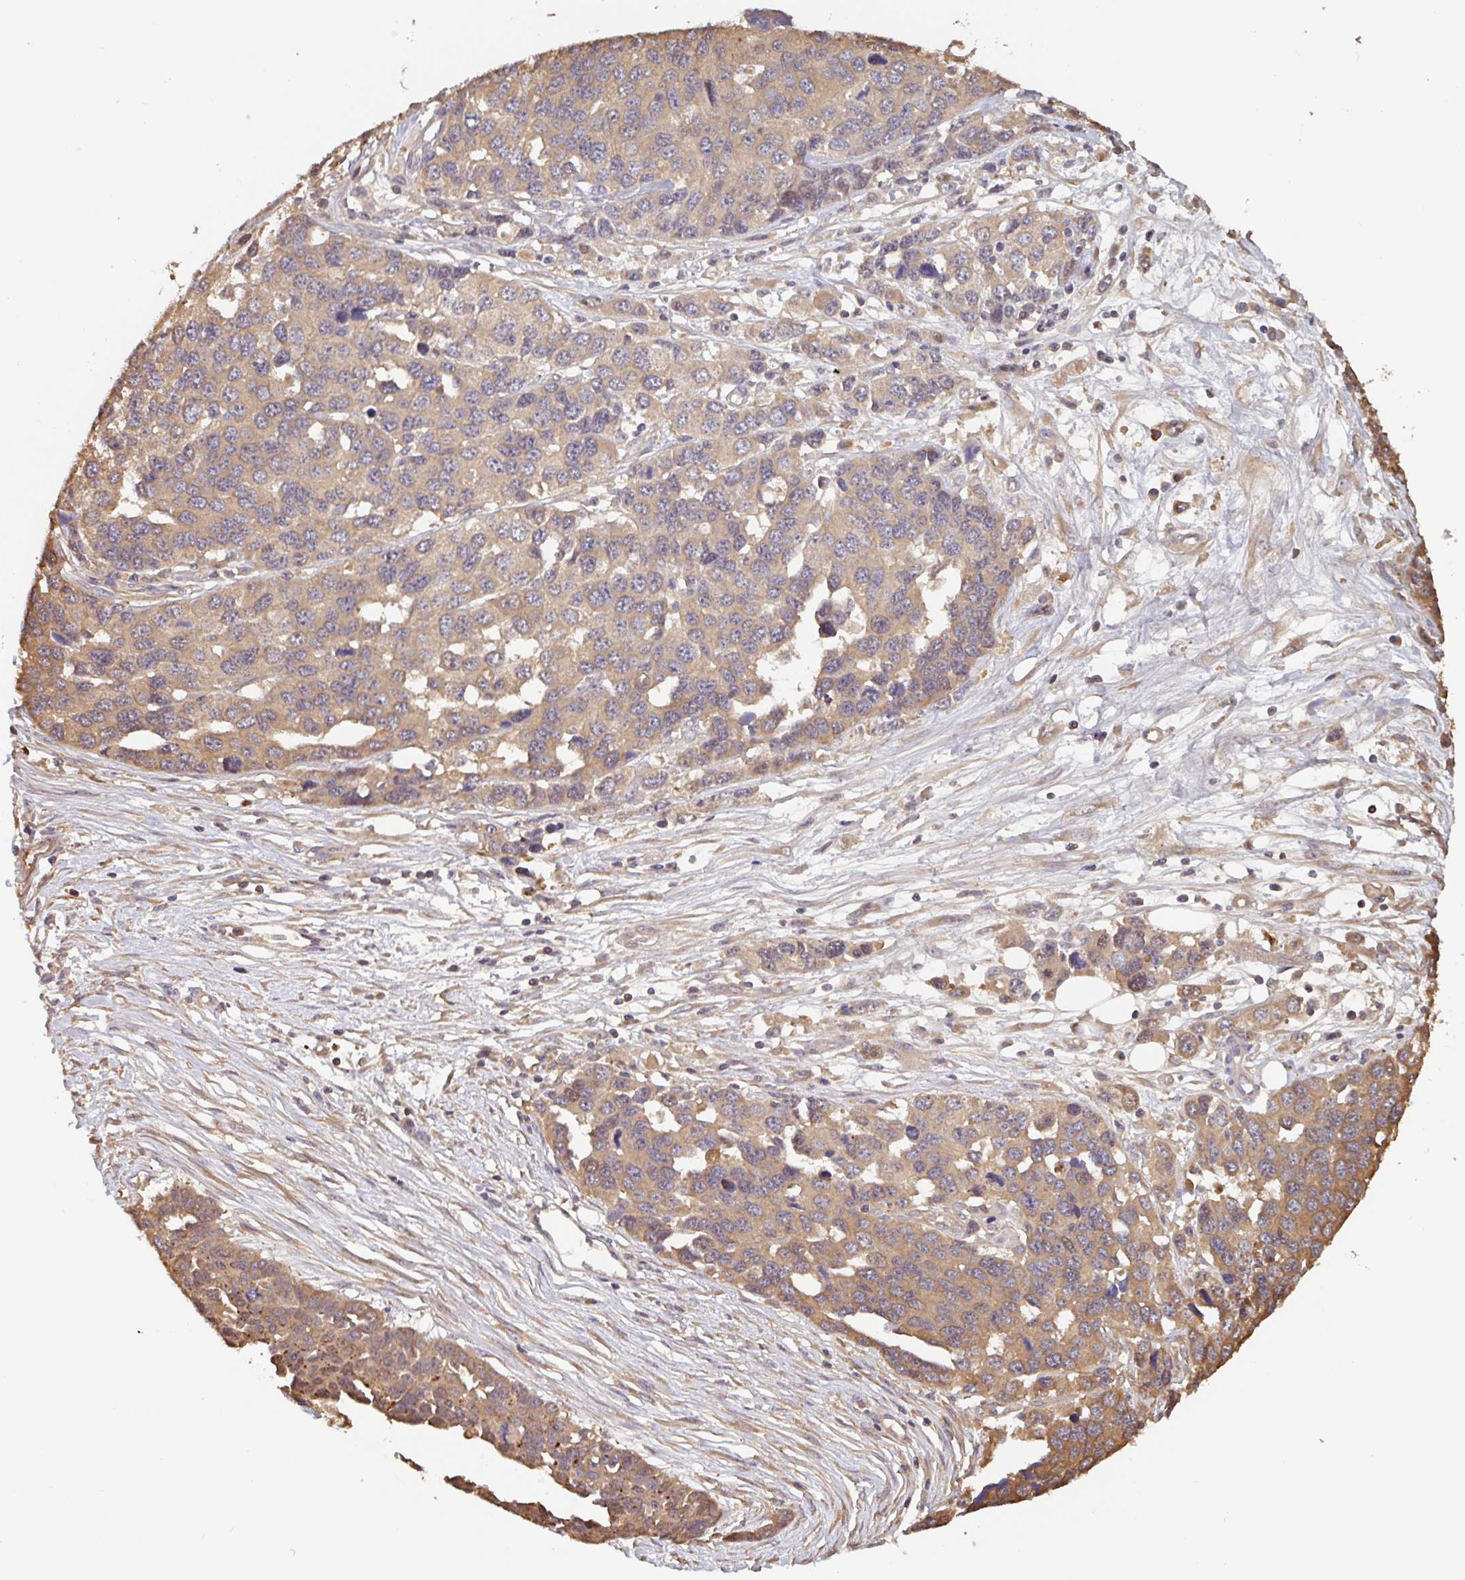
{"staining": {"intensity": "moderate", "quantity": "<25%", "location": "cytoplasmic/membranous"}, "tissue": "ovarian cancer", "cell_type": "Tumor cells", "image_type": "cancer", "snomed": [{"axis": "morphology", "description": "Cystadenocarcinoma, serous, NOS"}, {"axis": "topography", "description": "Ovary"}], "caption": "Human ovarian cancer stained with a protein marker shows moderate staining in tumor cells.", "gene": "OTOP2", "patient": {"sex": "female", "age": 76}}